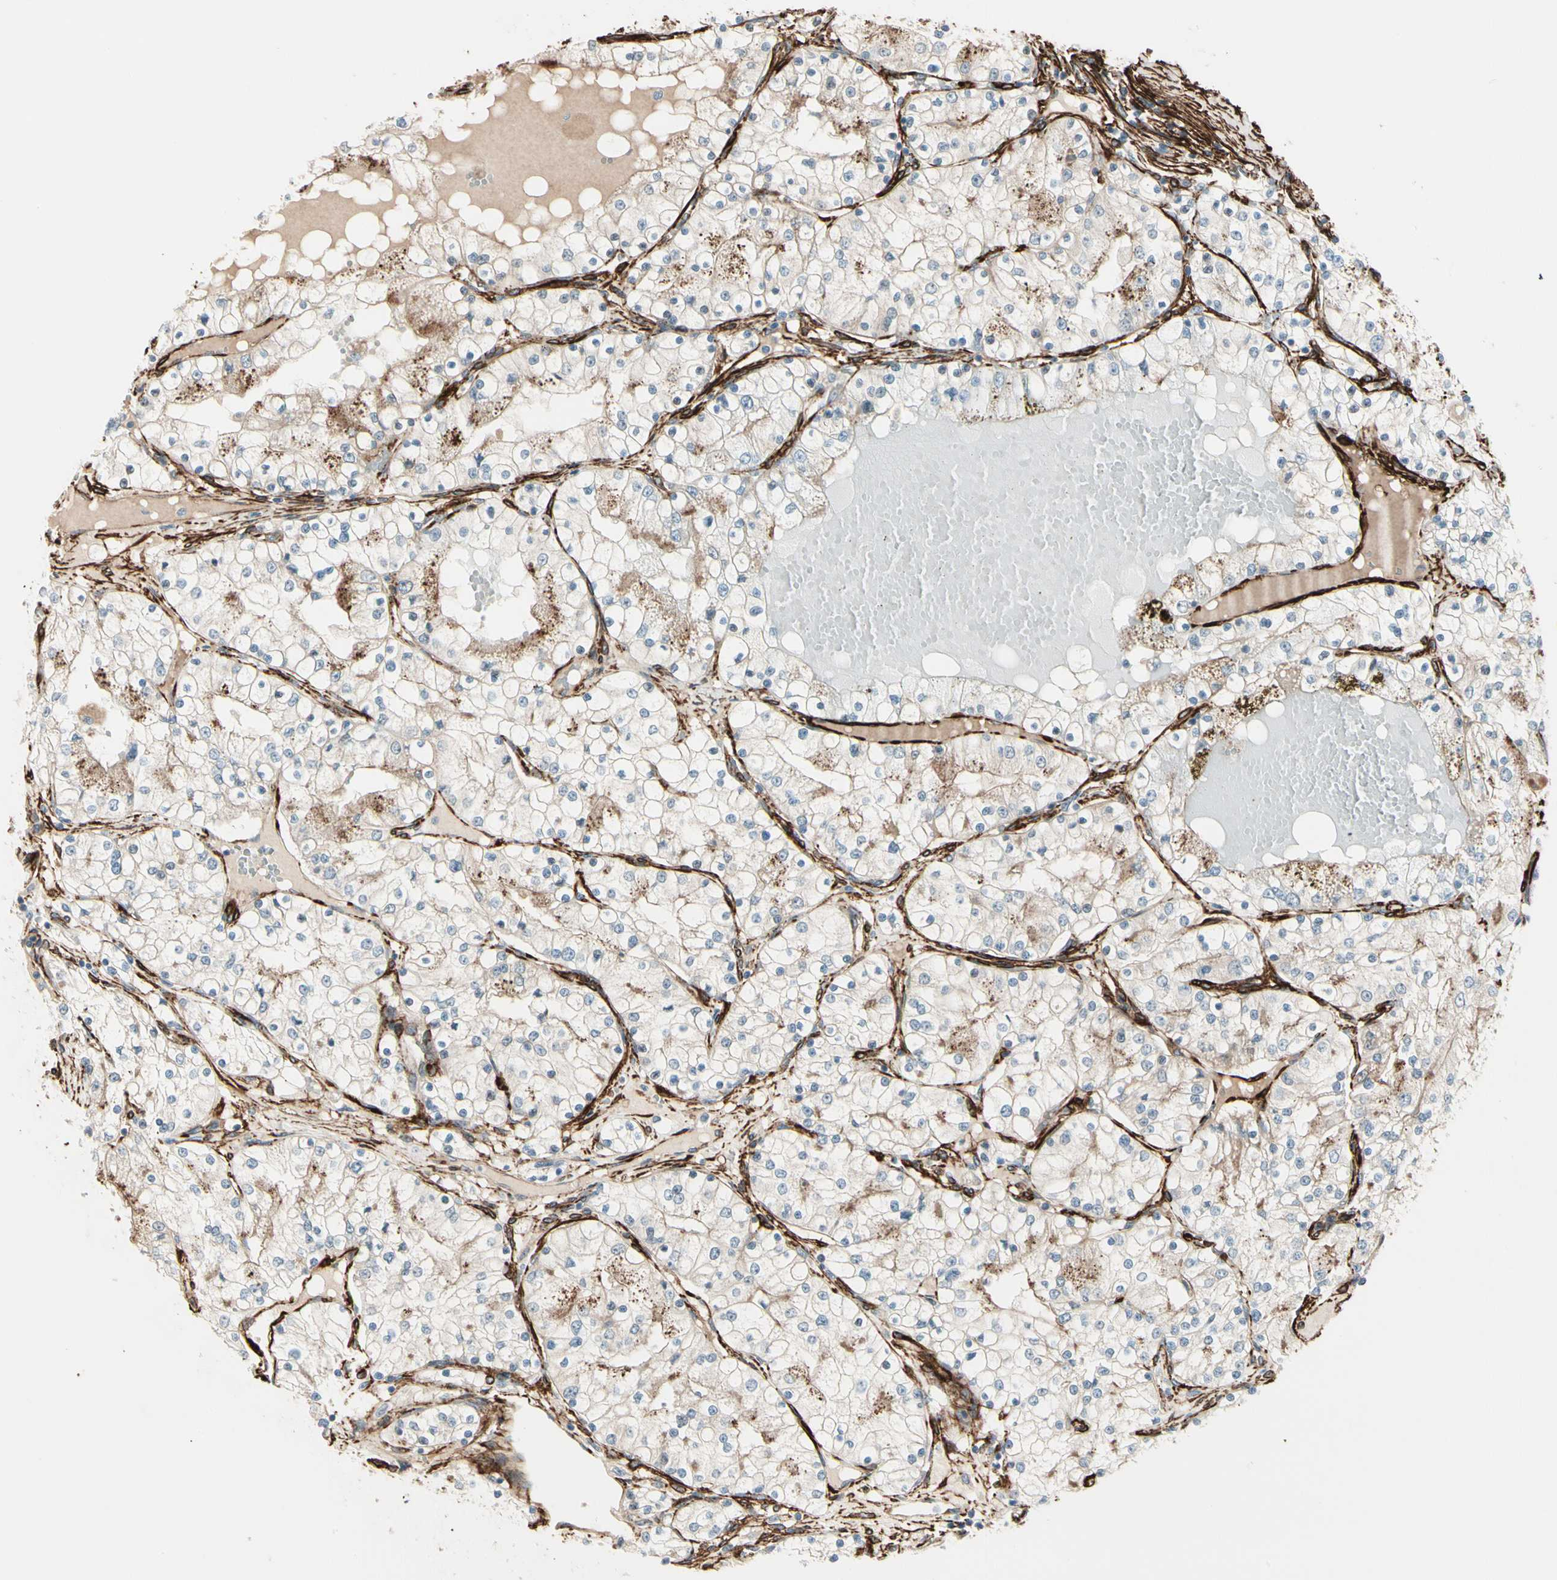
{"staining": {"intensity": "weak", "quantity": "<25%", "location": "cytoplasmic/membranous"}, "tissue": "renal cancer", "cell_type": "Tumor cells", "image_type": "cancer", "snomed": [{"axis": "morphology", "description": "Adenocarcinoma, NOS"}, {"axis": "topography", "description": "Kidney"}], "caption": "Immunohistochemistry (IHC) of renal adenocarcinoma shows no expression in tumor cells.", "gene": "CALD1", "patient": {"sex": "male", "age": 68}}